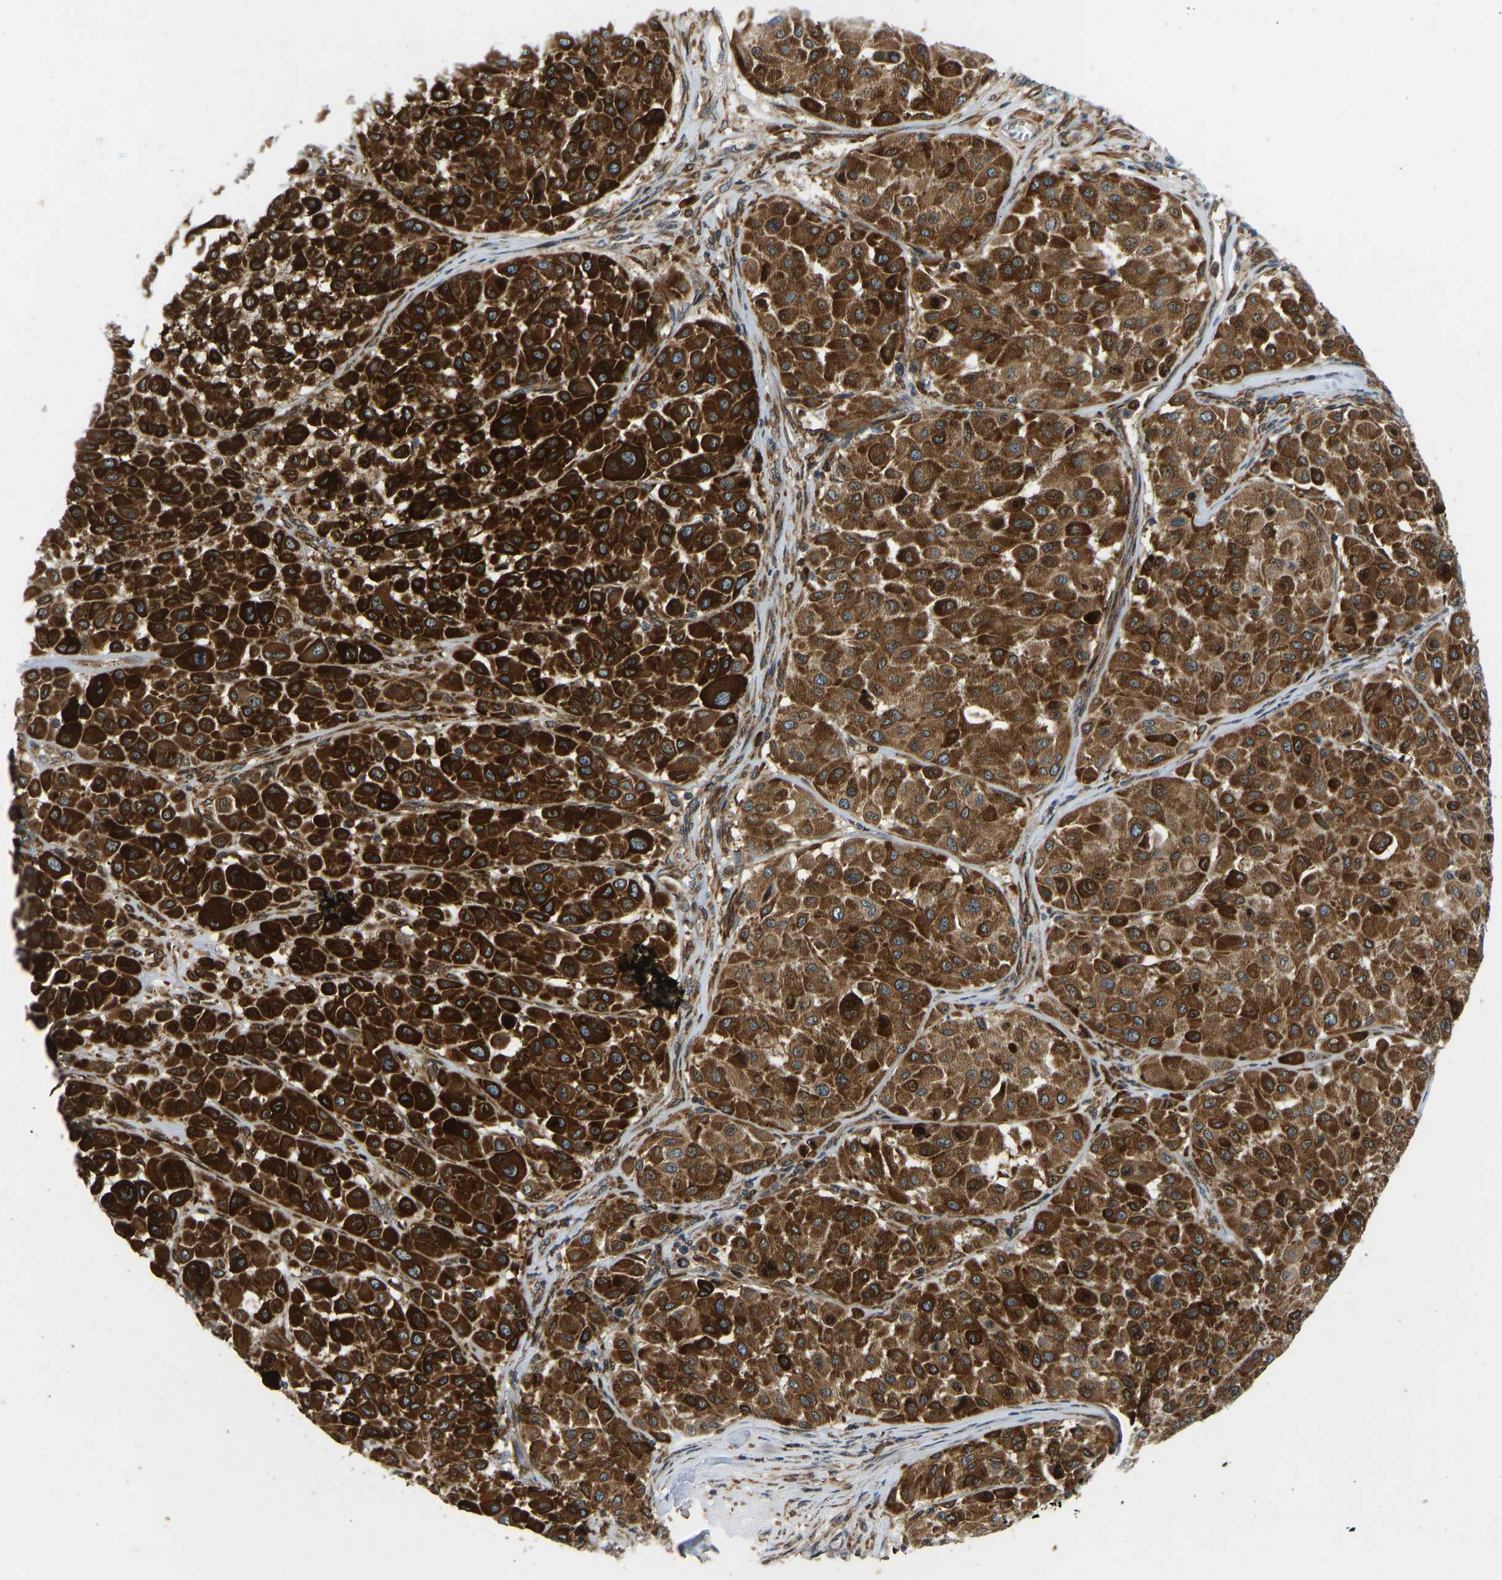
{"staining": {"intensity": "strong", "quantity": ">75%", "location": "cytoplasmic/membranous"}, "tissue": "melanoma", "cell_type": "Tumor cells", "image_type": "cancer", "snomed": [{"axis": "morphology", "description": "Malignant melanoma, Metastatic site"}, {"axis": "topography", "description": "Soft tissue"}], "caption": "Immunohistochemical staining of melanoma displays strong cytoplasmic/membranous protein positivity in approximately >75% of tumor cells.", "gene": "OS9", "patient": {"sex": "male", "age": 41}}